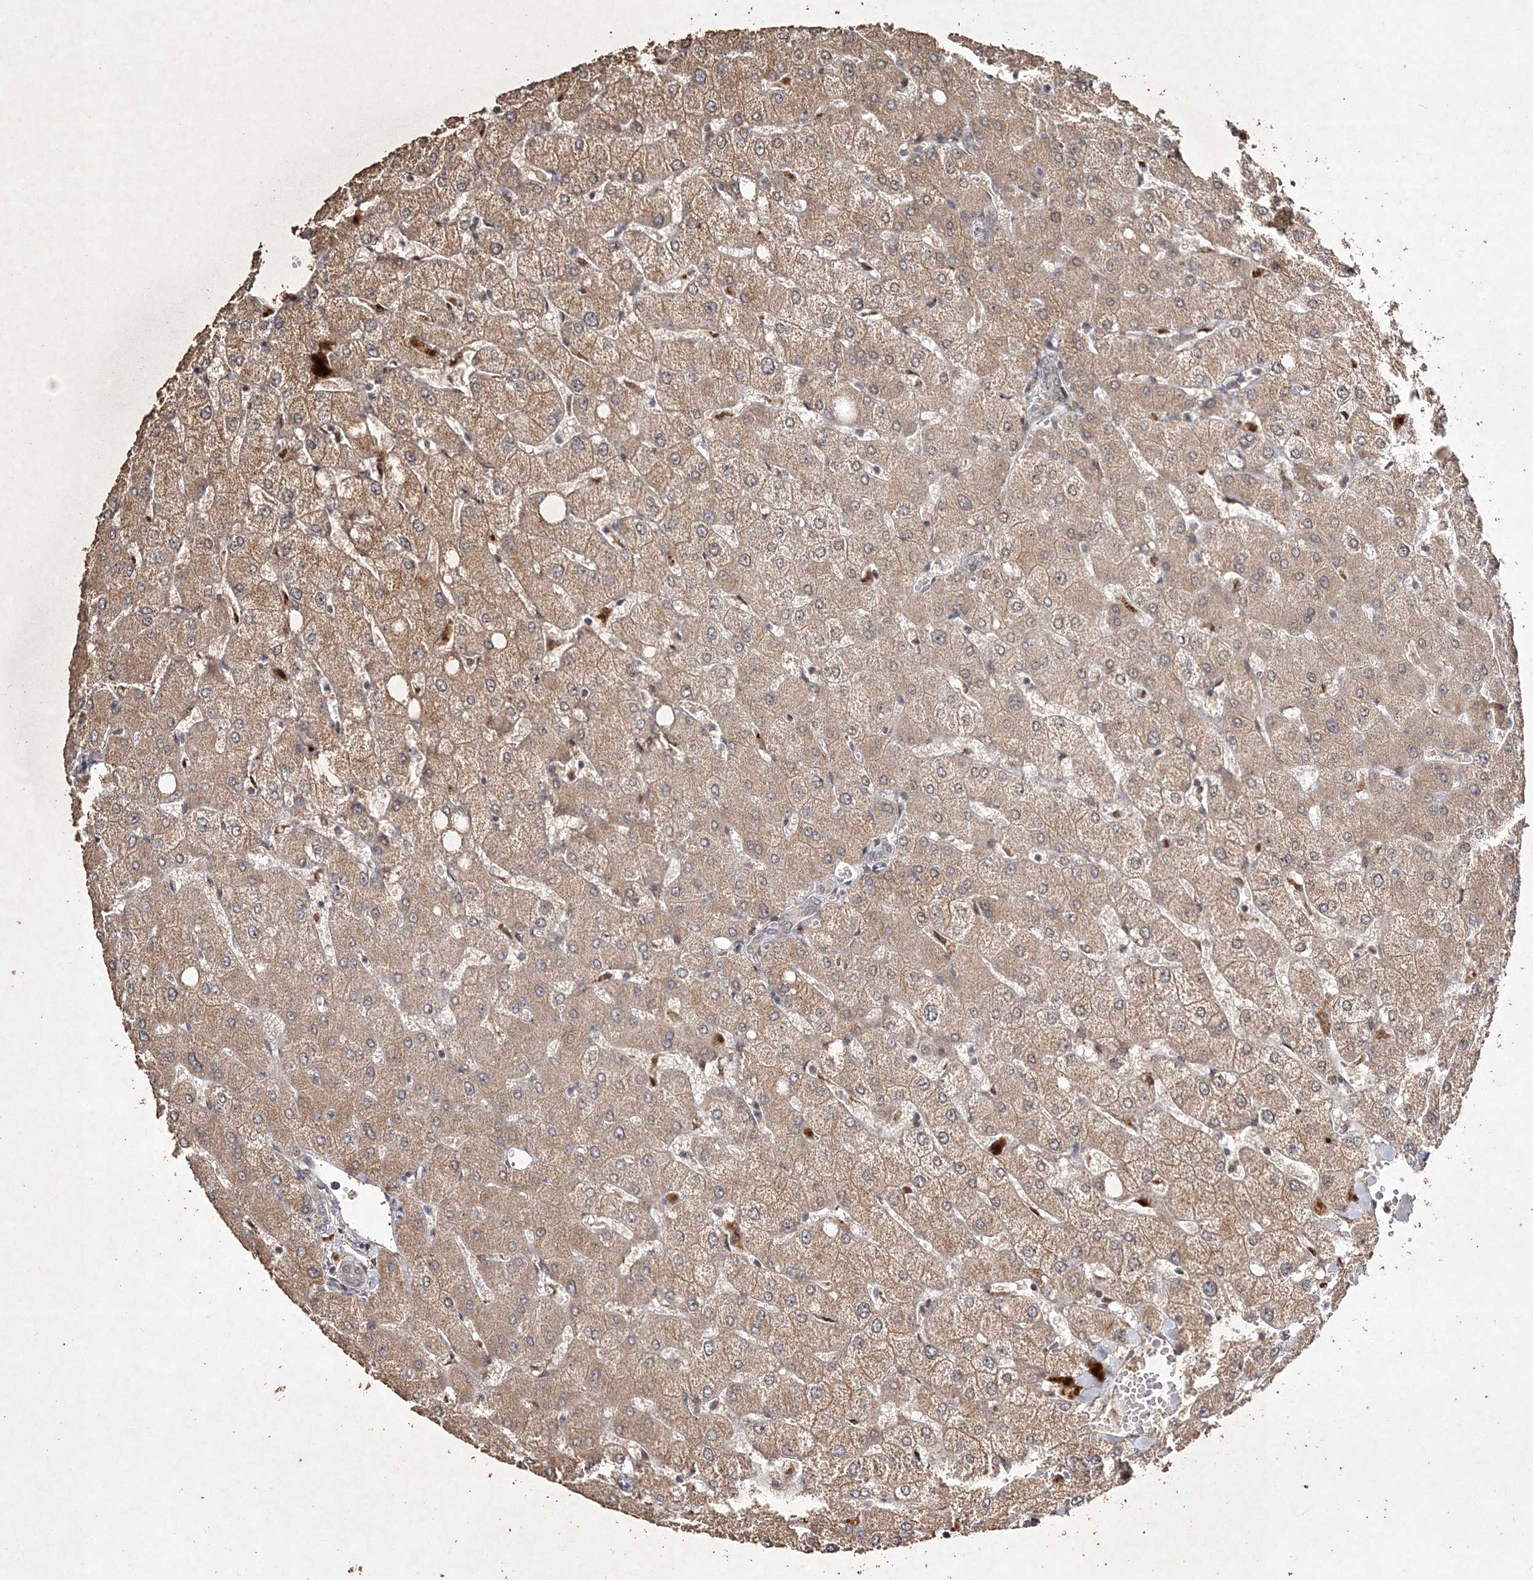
{"staining": {"intensity": "negative", "quantity": "none", "location": "none"}, "tissue": "liver", "cell_type": "Cholangiocytes", "image_type": "normal", "snomed": [{"axis": "morphology", "description": "Normal tissue, NOS"}, {"axis": "topography", "description": "Liver"}], "caption": "The IHC histopathology image has no significant expression in cholangiocytes of liver.", "gene": "C3orf38", "patient": {"sex": "female", "age": 54}}